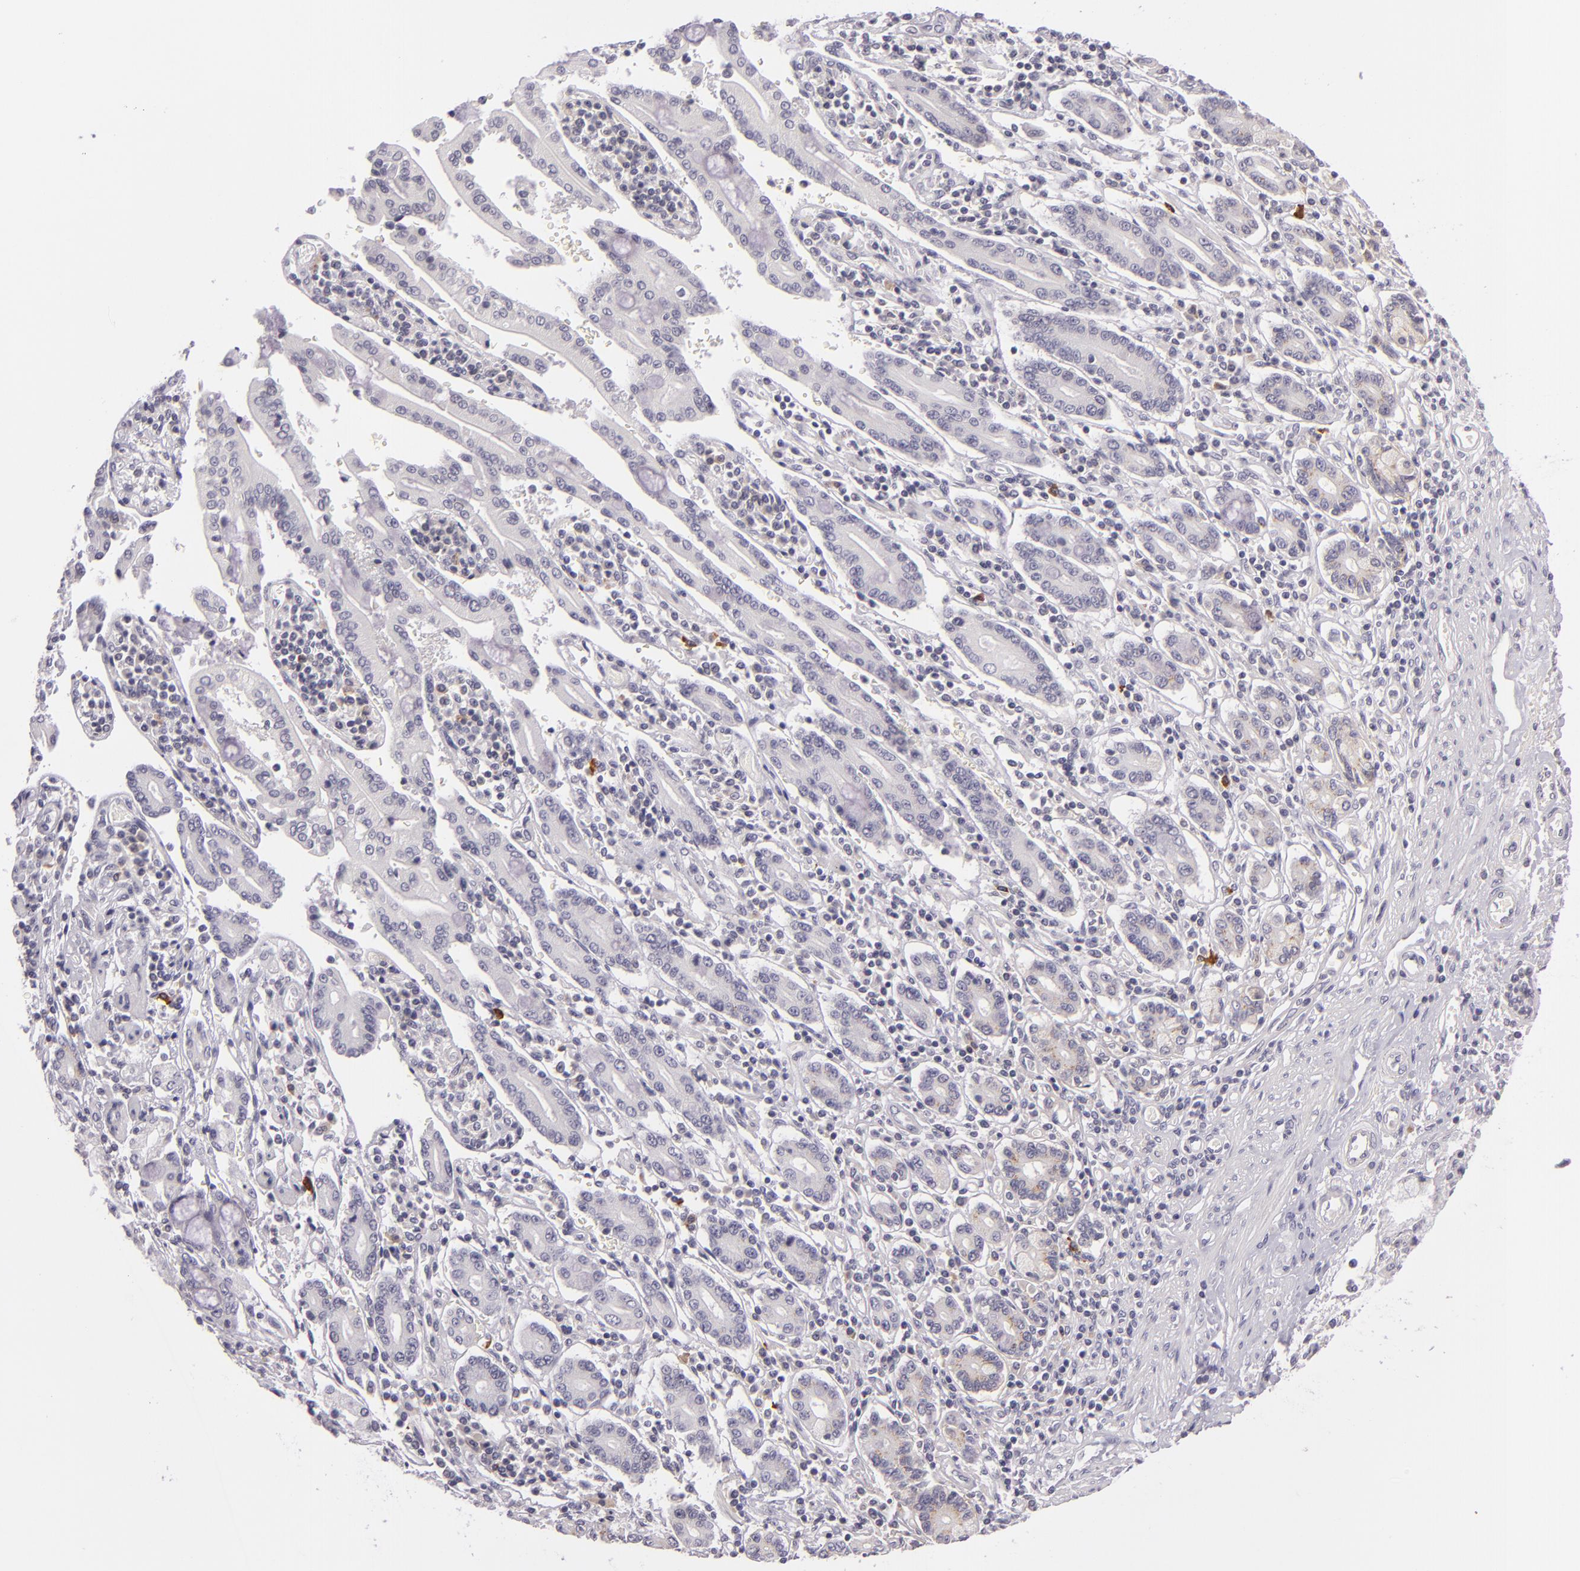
{"staining": {"intensity": "negative", "quantity": "none", "location": "none"}, "tissue": "pancreatic cancer", "cell_type": "Tumor cells", "image_type": "cancer", "snomed": [{"axis": "morphology", "description": "Adenocarcinoma, NOS"}, {"axis": "topography", "description": "Pancreas"}], "caption": "This is a image of IHC staining of adenocarcinoma (pancreatic), which shows no positivity in tumor cells.", "gene": "DAG1", "patient": {"sex": "female", "age": 57}}